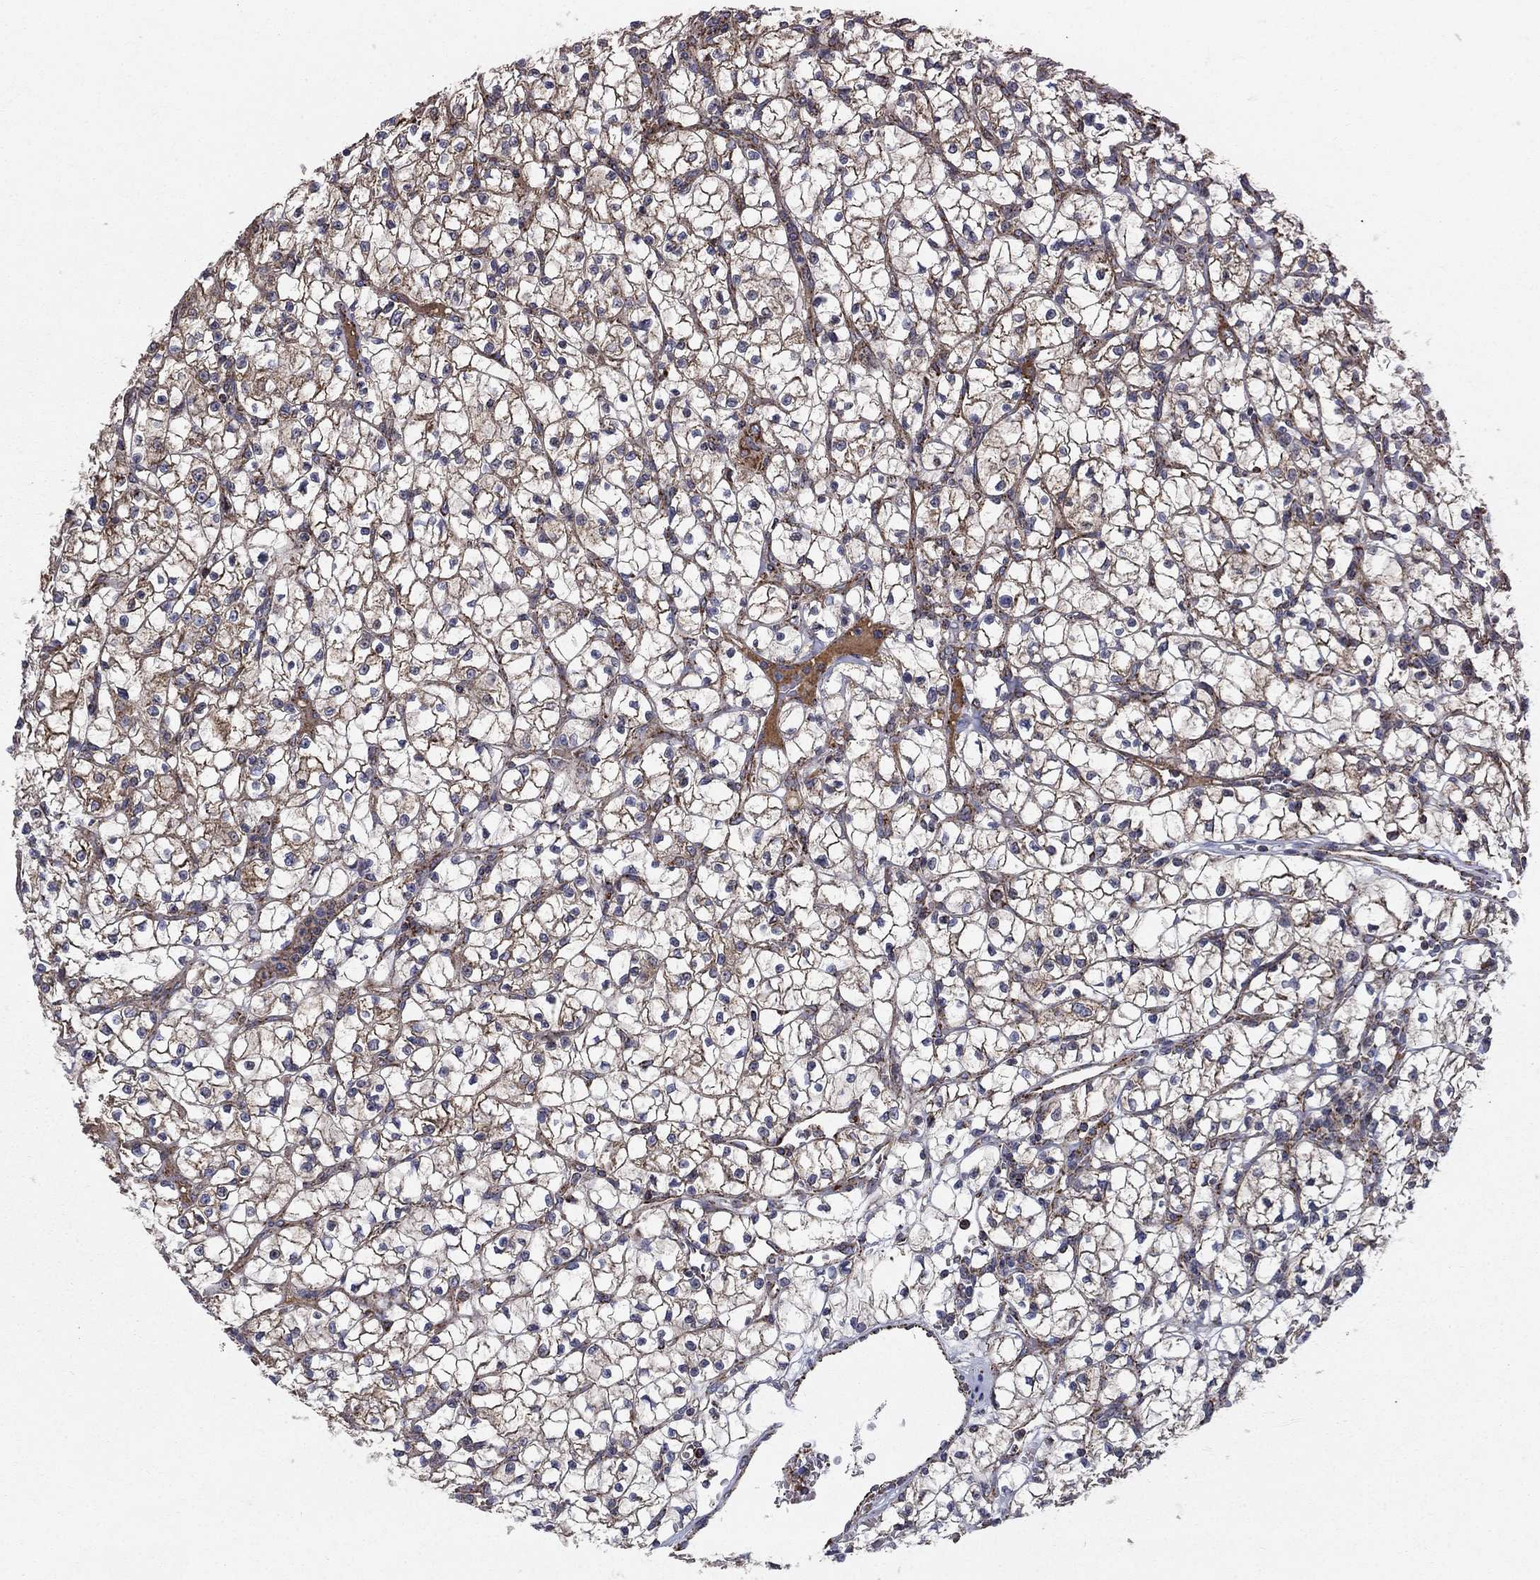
{"staining": {"intensity": "moderate", "quantity": "25%-75%", "location": "cytoplasmic/membranous"}, "tissue": "renal cancer", "cell_type": "Tumor cells", "image_type": "cancer", "snomed": [{"axis": "morphology", "description": "Adenocarcinoma, NOS"}, {"axis": "topography", "description": "Kidney"}], "caption": "Immunohistochemical staining of renal adenocarcinoma exhibits medium levels of moderate cytoplasmic/membranous protein staining in approximately 25%-75% of tumor cells.", "gene": "NDUFS8", "patient": {"sex": "female", "age": 64}}